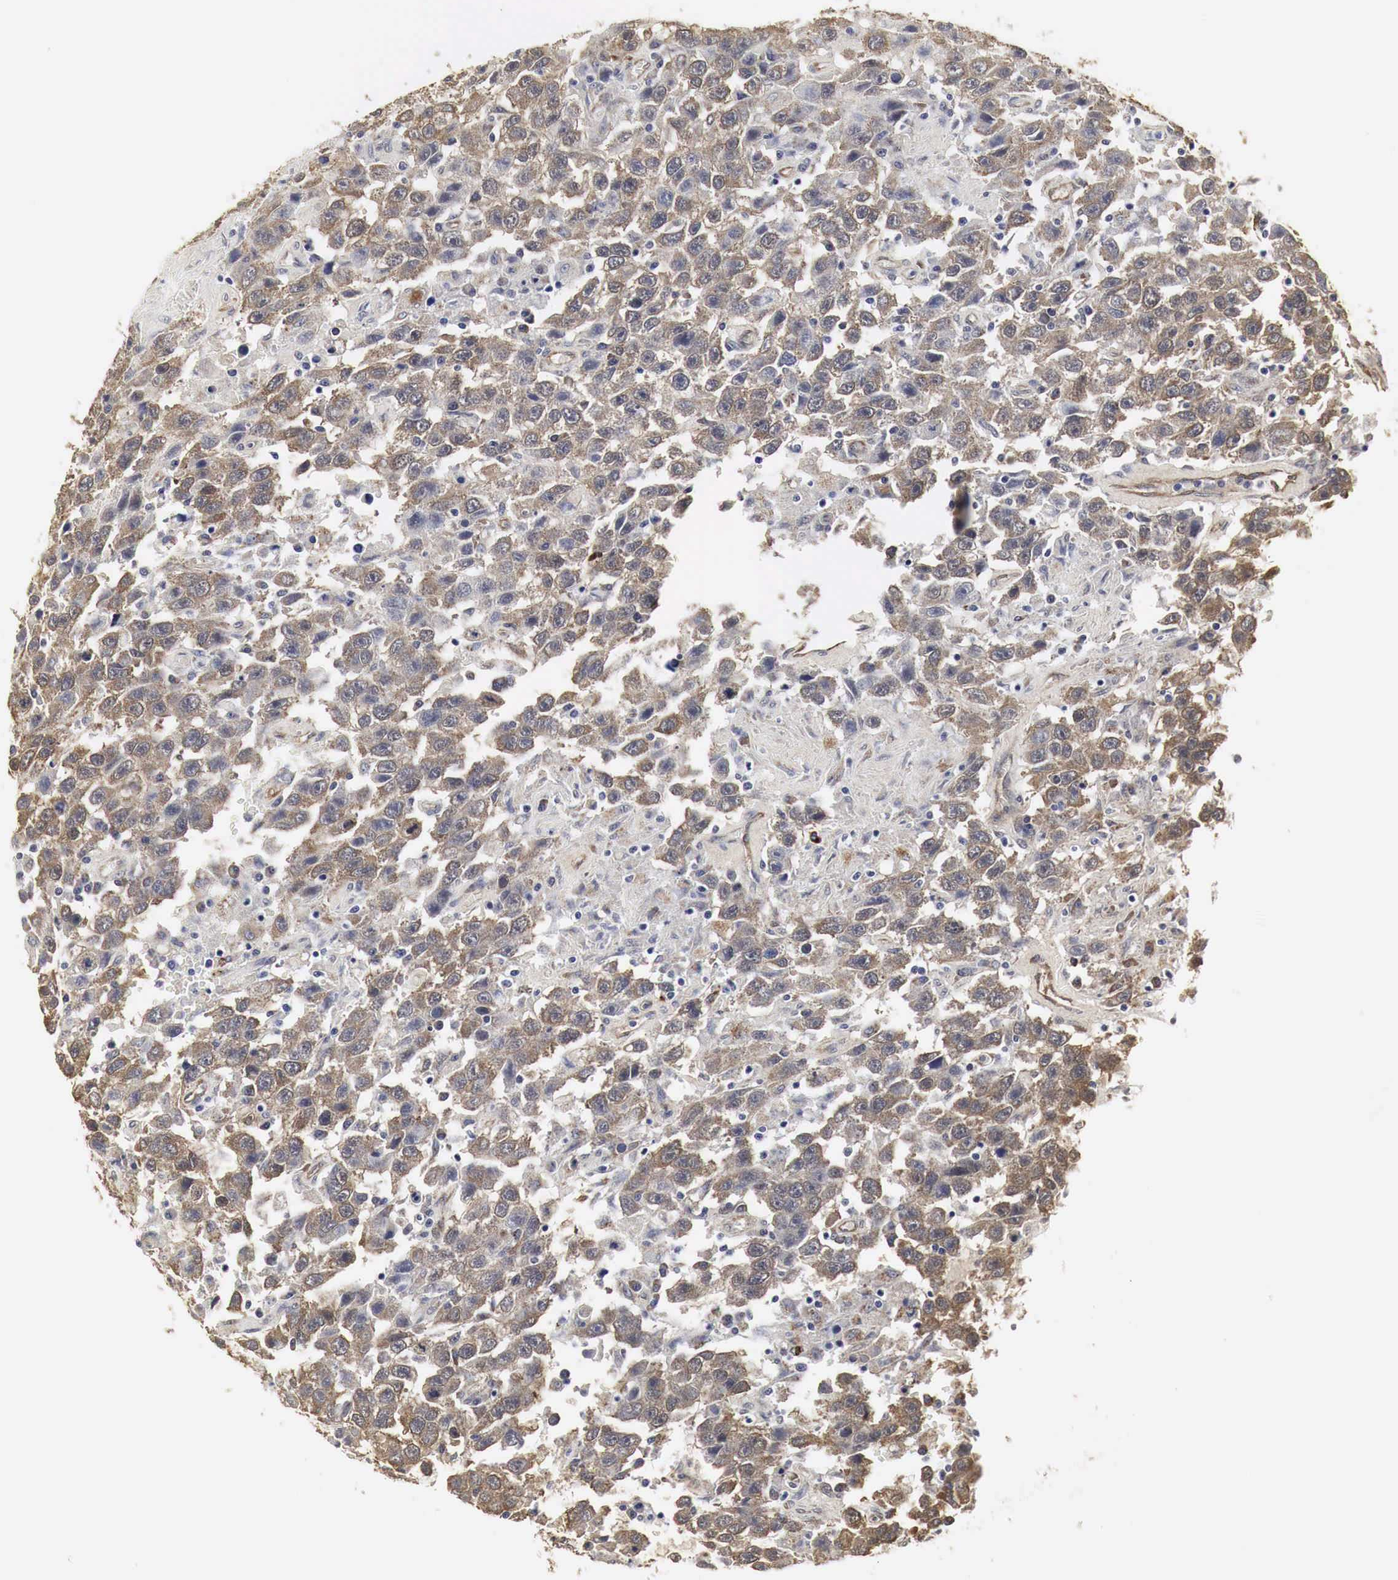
{"staining": {"intensity": "weak", "quantity": "<25%", "location": "cytoplasmic/membranous"}, "tissue": "testis cancer", "cell_type": "Tumor cells", "image_type": "cancer", "snomed": [{"axis": "morphology", "description": "Seminoma, NOS"}, {"axis": "topography", "description": "Testis"}], "caption": "DAB (3,3'-diaminobenzidine) immunohistochemical staining of human seminoma (testis) displays no significant expression in tumor cells. (DAB (3,3'-diaminobenzidine) IHC, high magnification).", "gene": "SPIN1", "patient": {"sex": "male", "age": 41}}